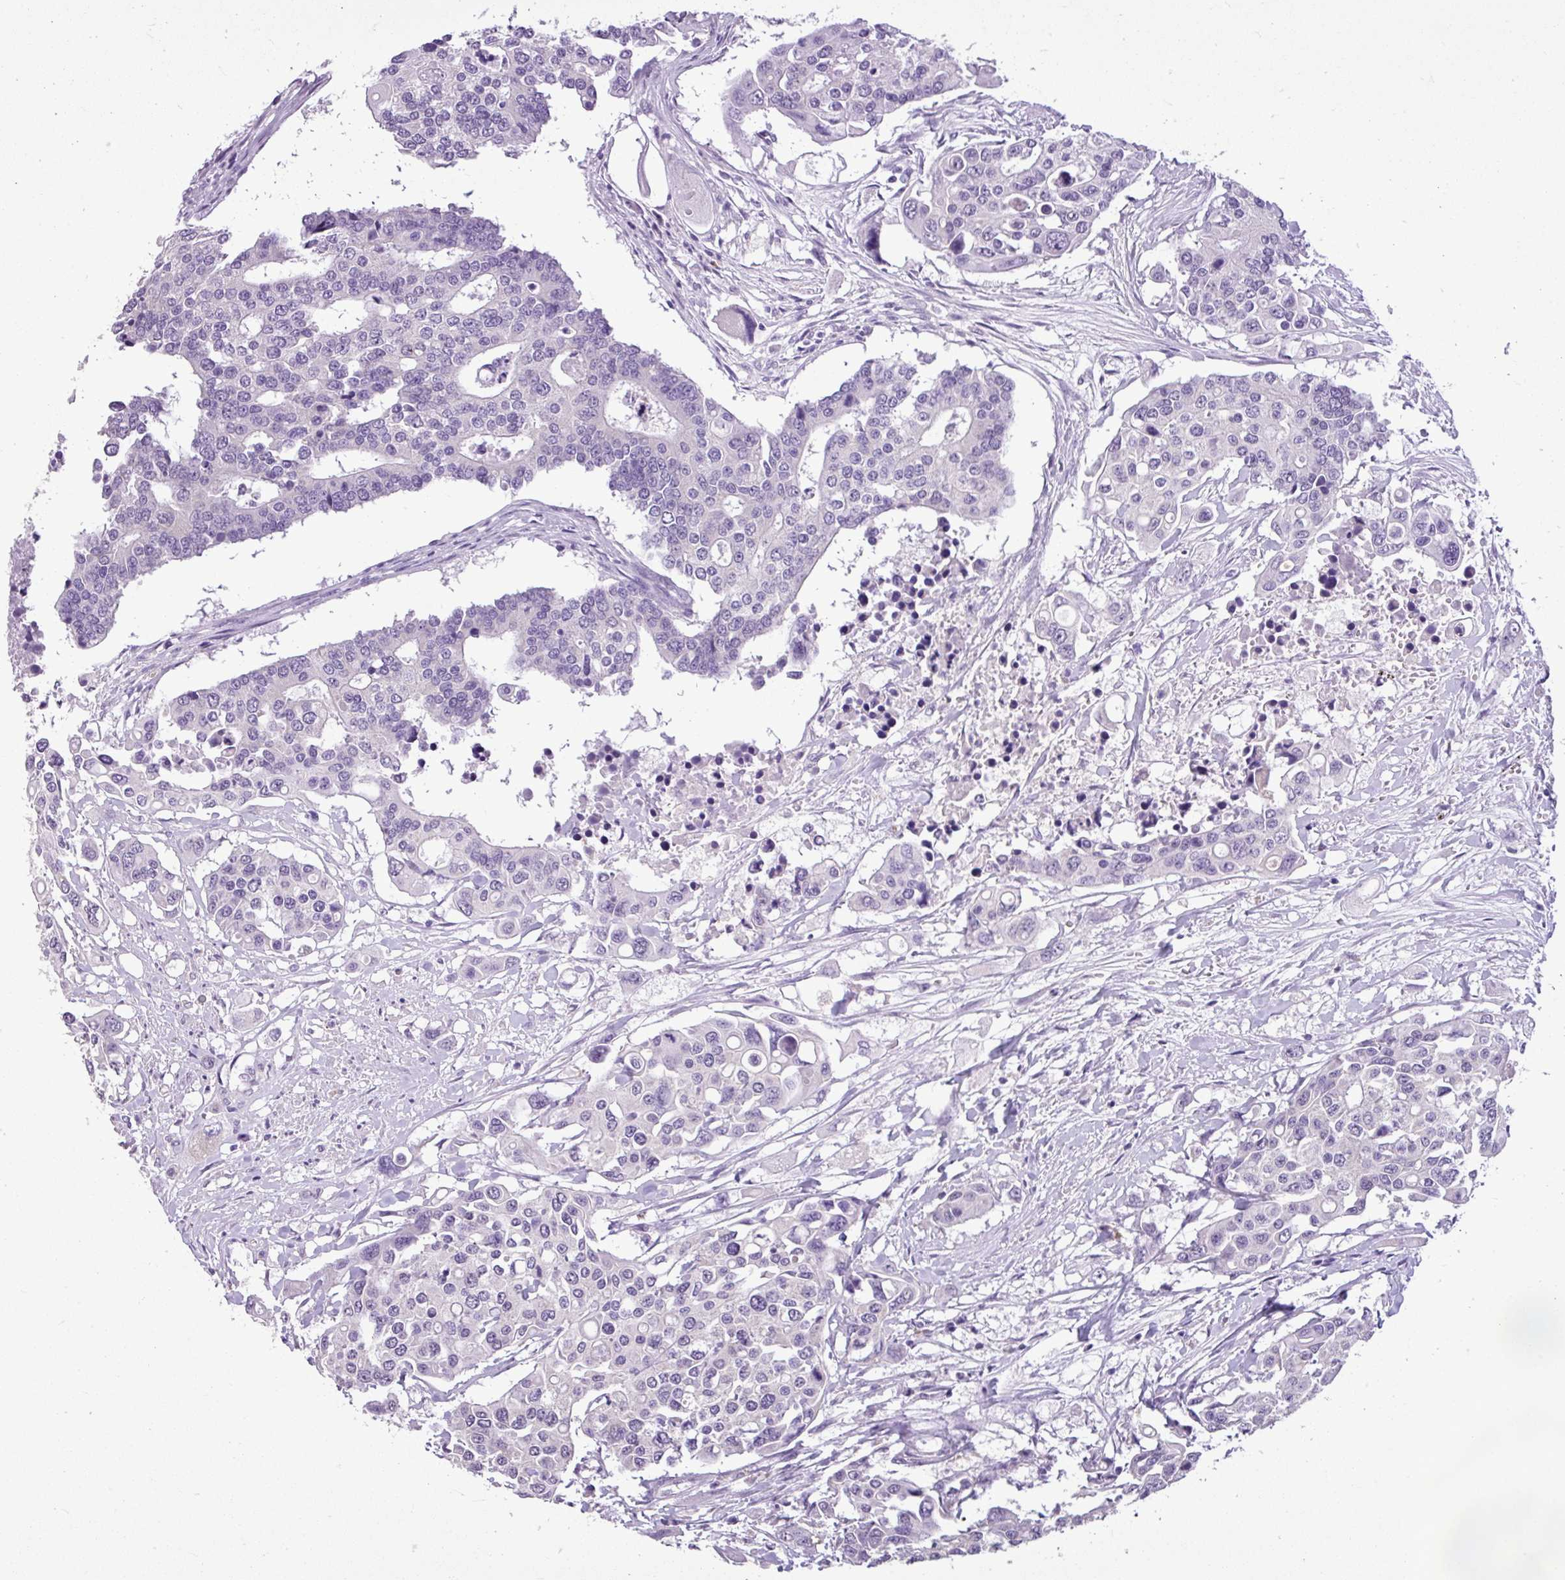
{"staining": {"intensity": "negative", "quantity": "none", "location": "none"}, "tissue": "colorectal cancer", "cell_type": "Tumor cells", "image_type": "cancer", "snomed": [{"axis": "morphology", "description": "Adenocarcinoma, NOS"}, {"axis": "topography", "description": "Colon"}], "caption": "Protein analysis of adenocarcinoma (colorectal) exhibits no significant positivity in tumor cells. (Immunohistochemistry (ihc), brightfield microscopy, high magnification).", "gene": "ALDH2", "patient": {"sex": "male", "age": 77}}